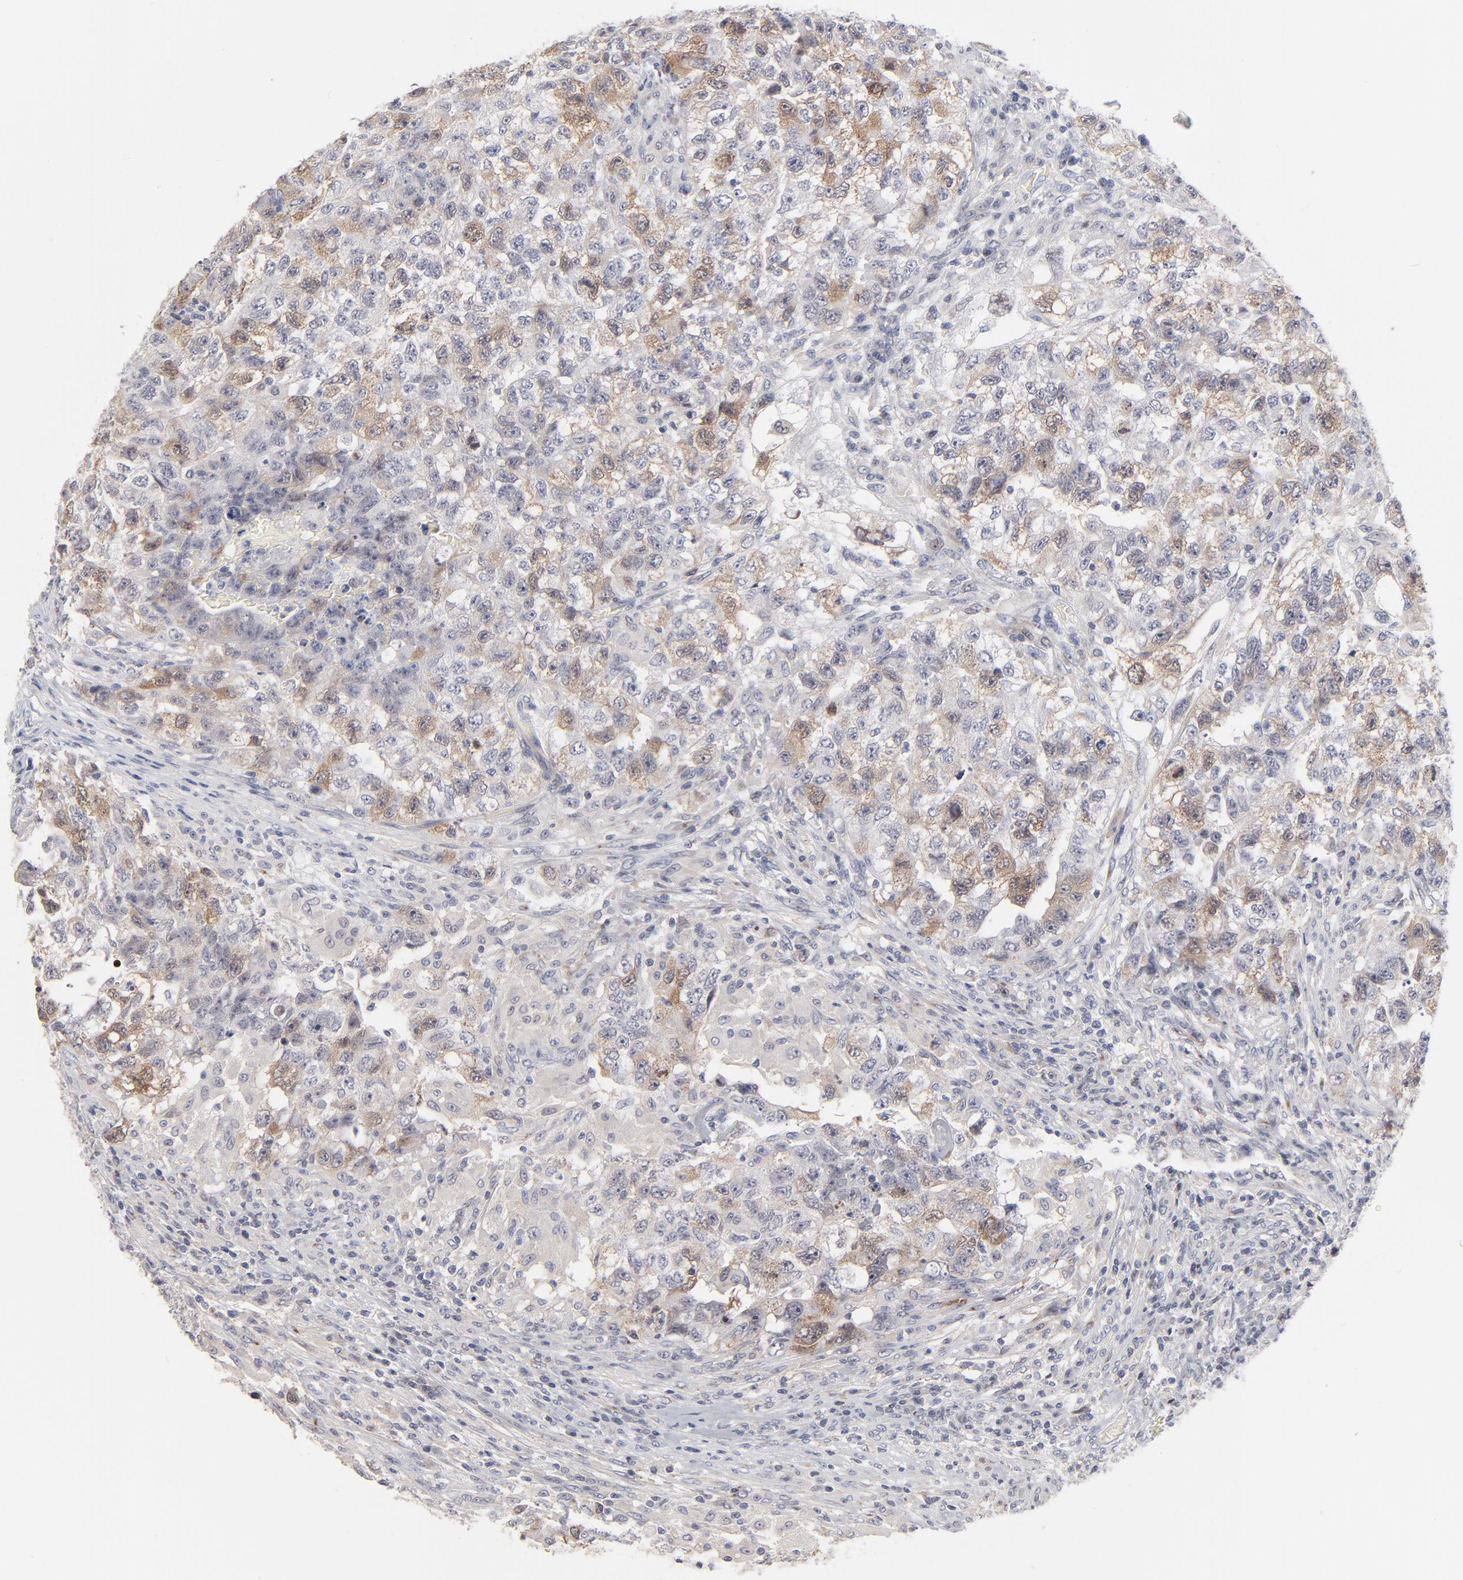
{"staining": {"intensity": "moderate", "quantity": "<25%", "location": "cytoplasmic/membranous"}, "tissue": "testis cancer", "cell_type": "Tumor cells", "image_type": "cancer", "snomed": [{"axis": "morphology", "description": "Carcinoma, Embryonal, NOS"}, {"axis": "topography", "description": "Testis"}], "caption": "Testis cancer stained for a protein exhibits moderate cytoplasmic/membranous positivity in tumor cells.", "gene": "AURKA", "patient": {"sex": "male", "age": 21}}